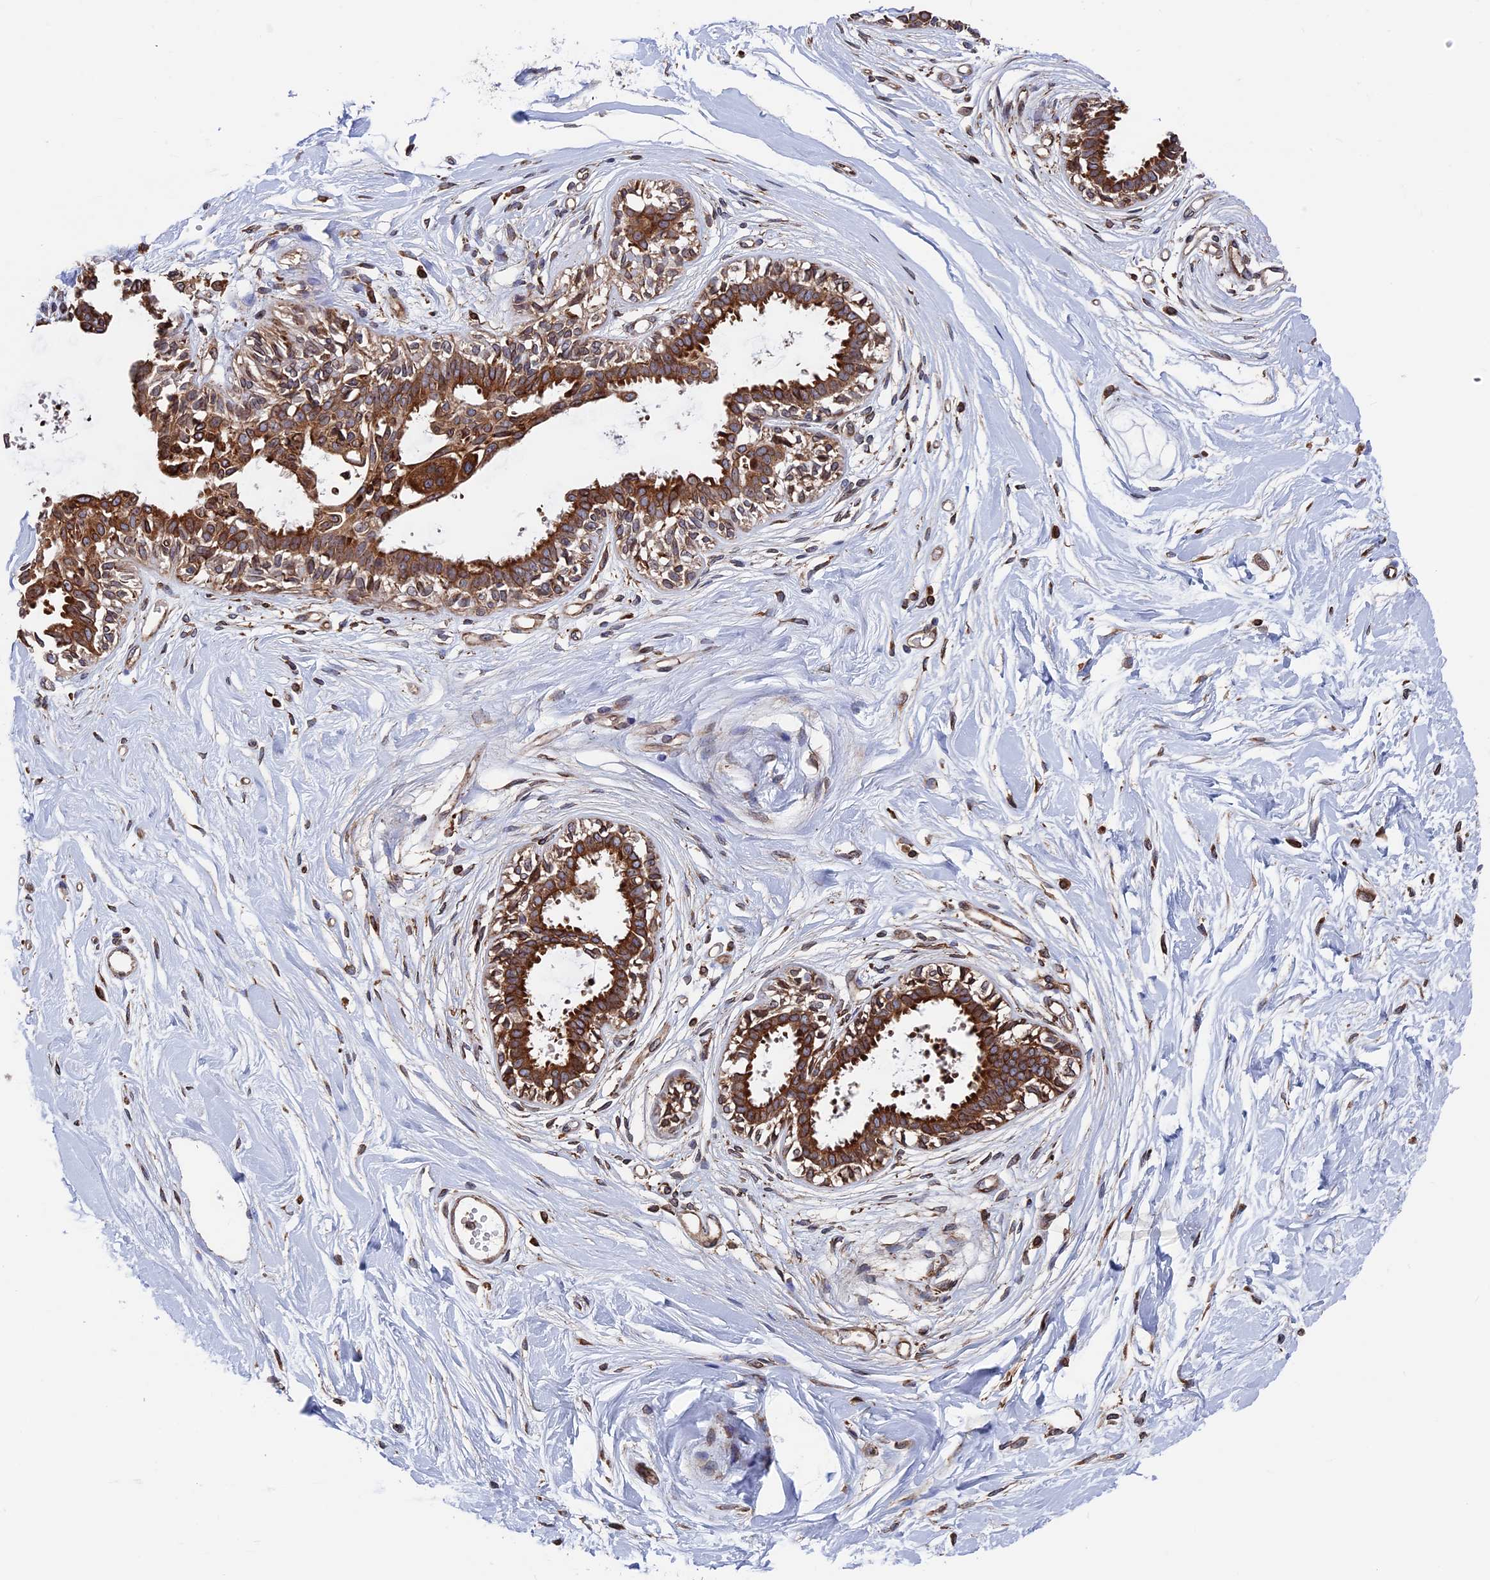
{"staining": {"intensity": "negative", "quantity": "none", "location": "none"}, "tissue": "breast", "cell_type": "Adipocytes", "image_type": "normal", "snomed": [{"axis": "morphology", "description": "Normal tissue, NOS"}, {"axis": "topography", "description": "Breast"}], "caption": "Adipocytes show no significant expression in benign breast. (Immunohistochemistry (ihc), brightfield microscopy, high magnification).", "gene": "RPUSD1", "patient": {"sex": "female", "age": 45}}